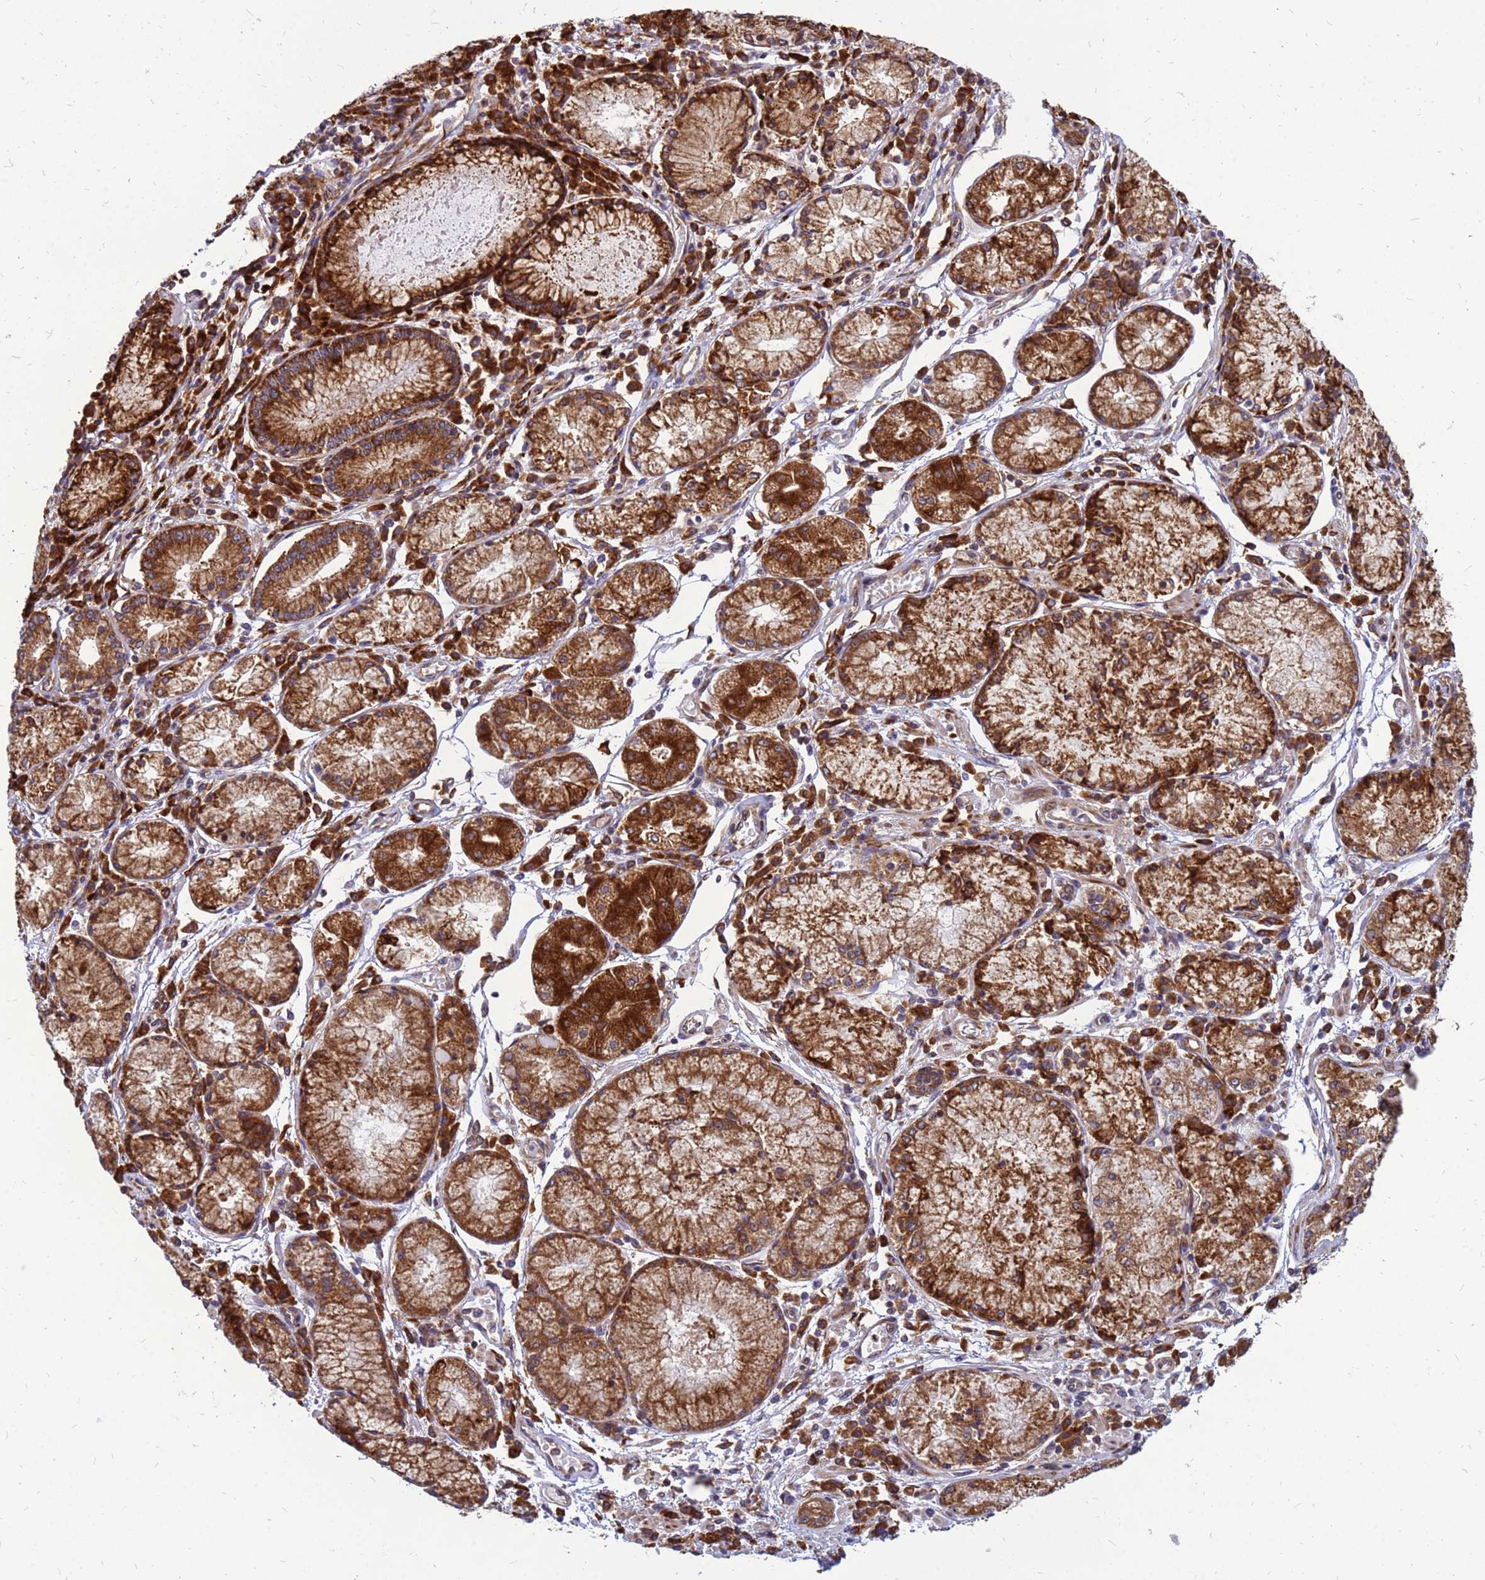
{"staining": {"intensity": "strong", "quantity": ">75%", "location": "cytoplasmic/membranous"}, "tissue": "stomach cancer", "cell_type": "Tumor cells", "image_type": "cancer", "snomed": [{"axis": "morphology", "description": "Adenocarcinoma, NOS"}, {"axis": "topography", "description": "Stomach"}], "caption": "Strong cytoplasmic/membranous staining for a protein is identified in approximately >75% of tumor cells of stomach cancer using immunohistochemistry (IHC).", "gene": "RPL8", "patient": {"sex": "male", "age": 59}}